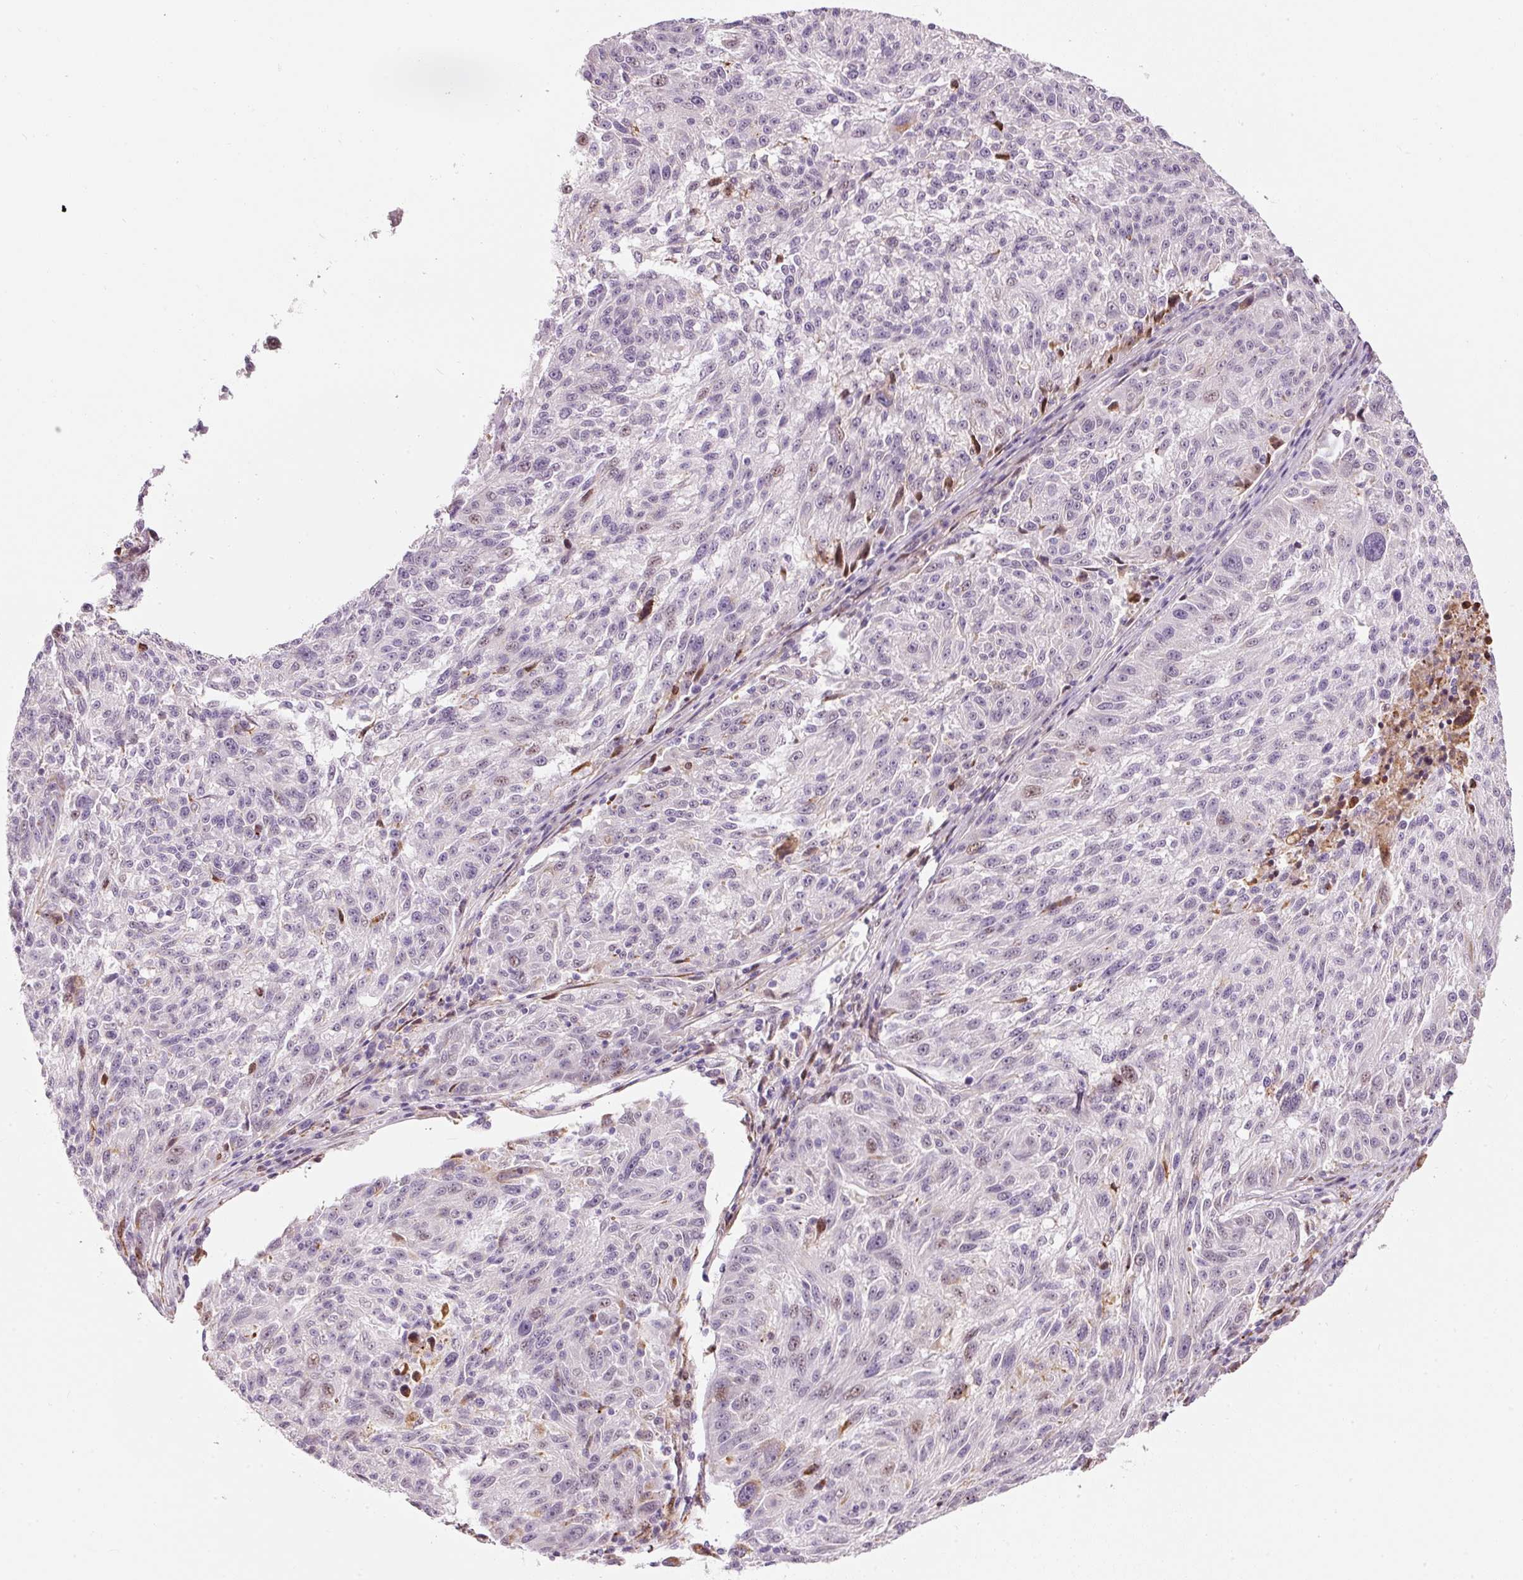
{"staining": {"intensity": "negative", "quantity": "none", "location": "none"}, "tissue": "melanoma", "cell_type": "Tumor cells", "image_type": "cancer", "snomed": [{"axis": "morphology", "description": "Malignant melanoma, NOS"}, {"axis": "topography", "description": "Skin"}], "caption": "A high-resolution photomicrograph shows immunohistochemistry (IHC) staining of malignant melanoma, which demonstrates no significant positivity in tumor cells.", "gene": "RNF39", "patient": {"sex": "male", "age": 53}}